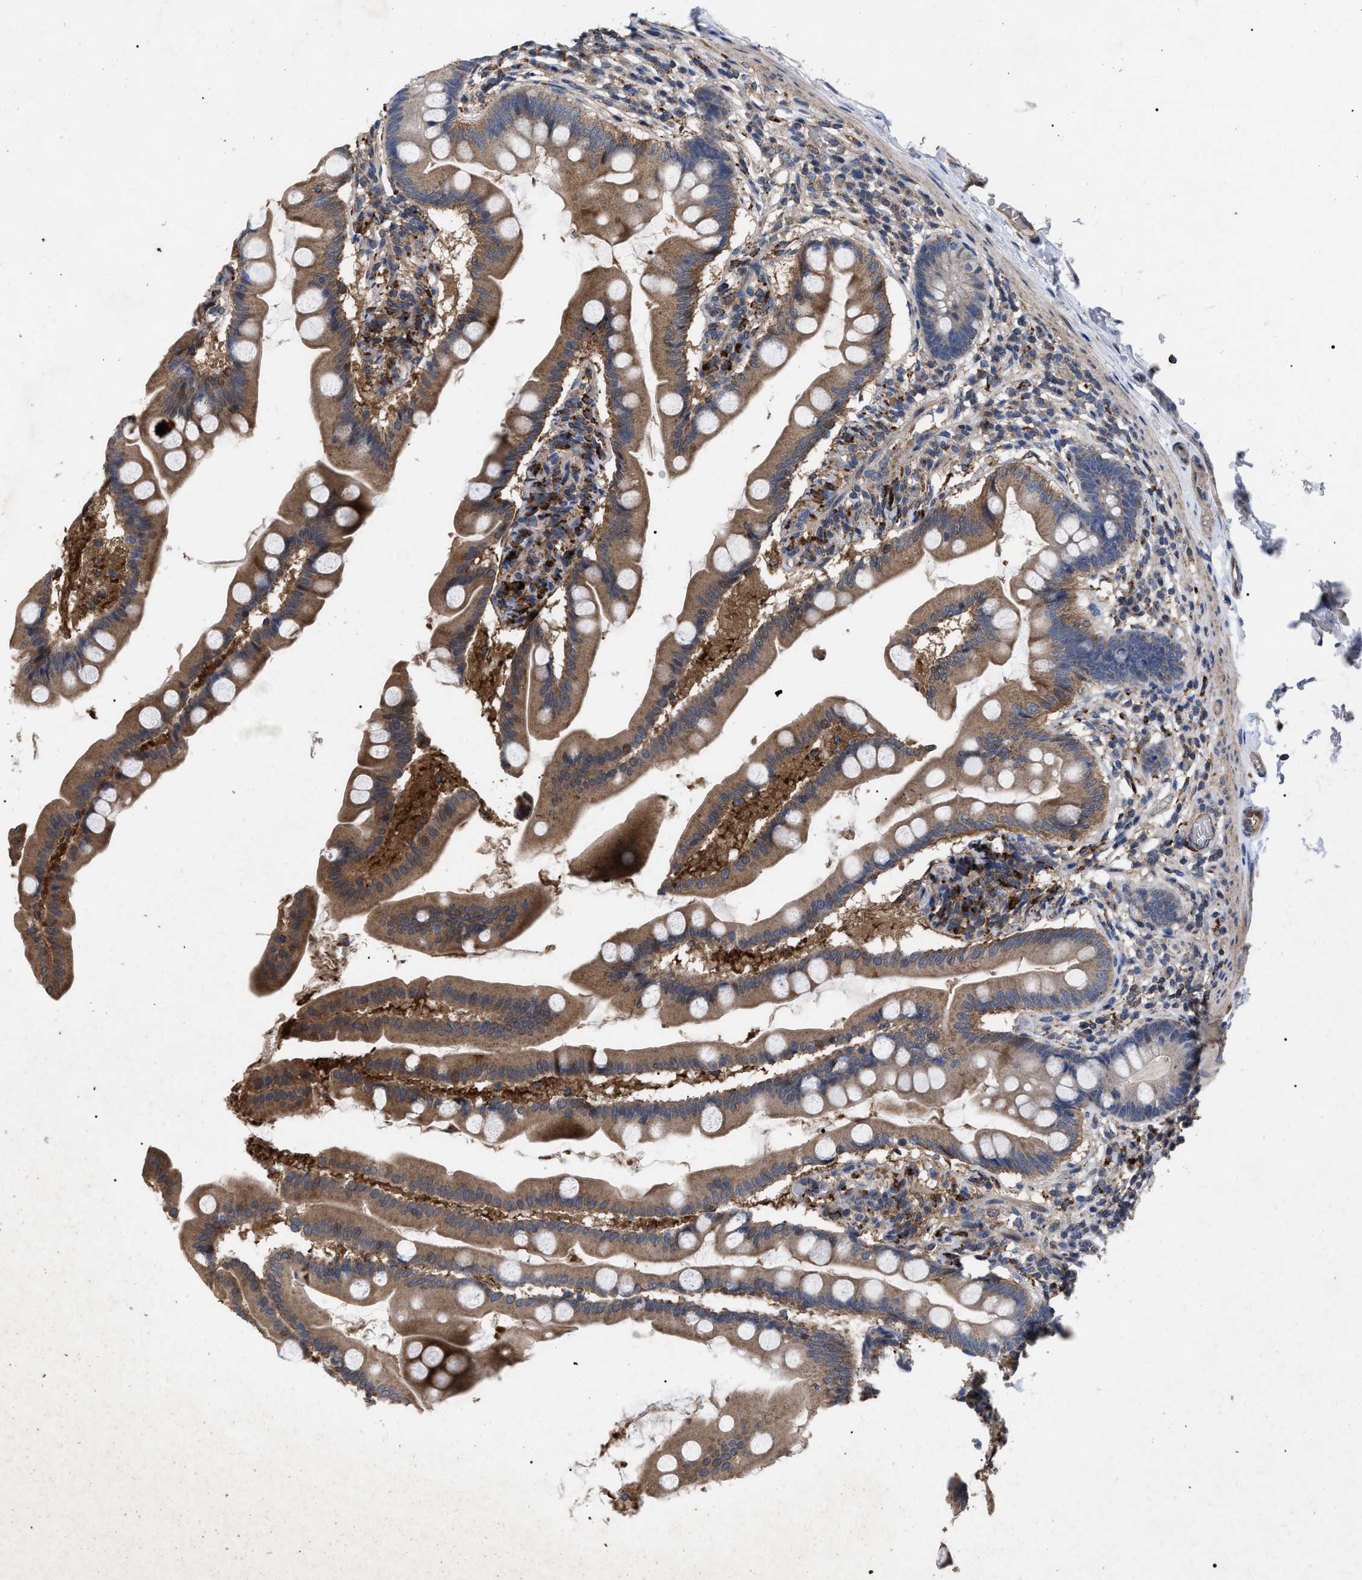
{"staining": {"intensity": "moderate", "quantity": ">75%", "location": "cytoplasmic/membranous"}, "tissue": "small intestine", "cell_type": "Glandular cells", "image_type": "normal", "snomed": [{"axis": "morphology", "description": "Normal tissue, NOS"}, {"axis": "topography", "description": "Small intestine"}], "caption": "Immunohistochemical staining of normal human small intestine reveals >75% levels of moderate cytoplasmic/membranous protein positivity in approximately >75% of glandular cells.", "gene": "FAM171A2", "patient": {"sex": "female", "age": 56}}